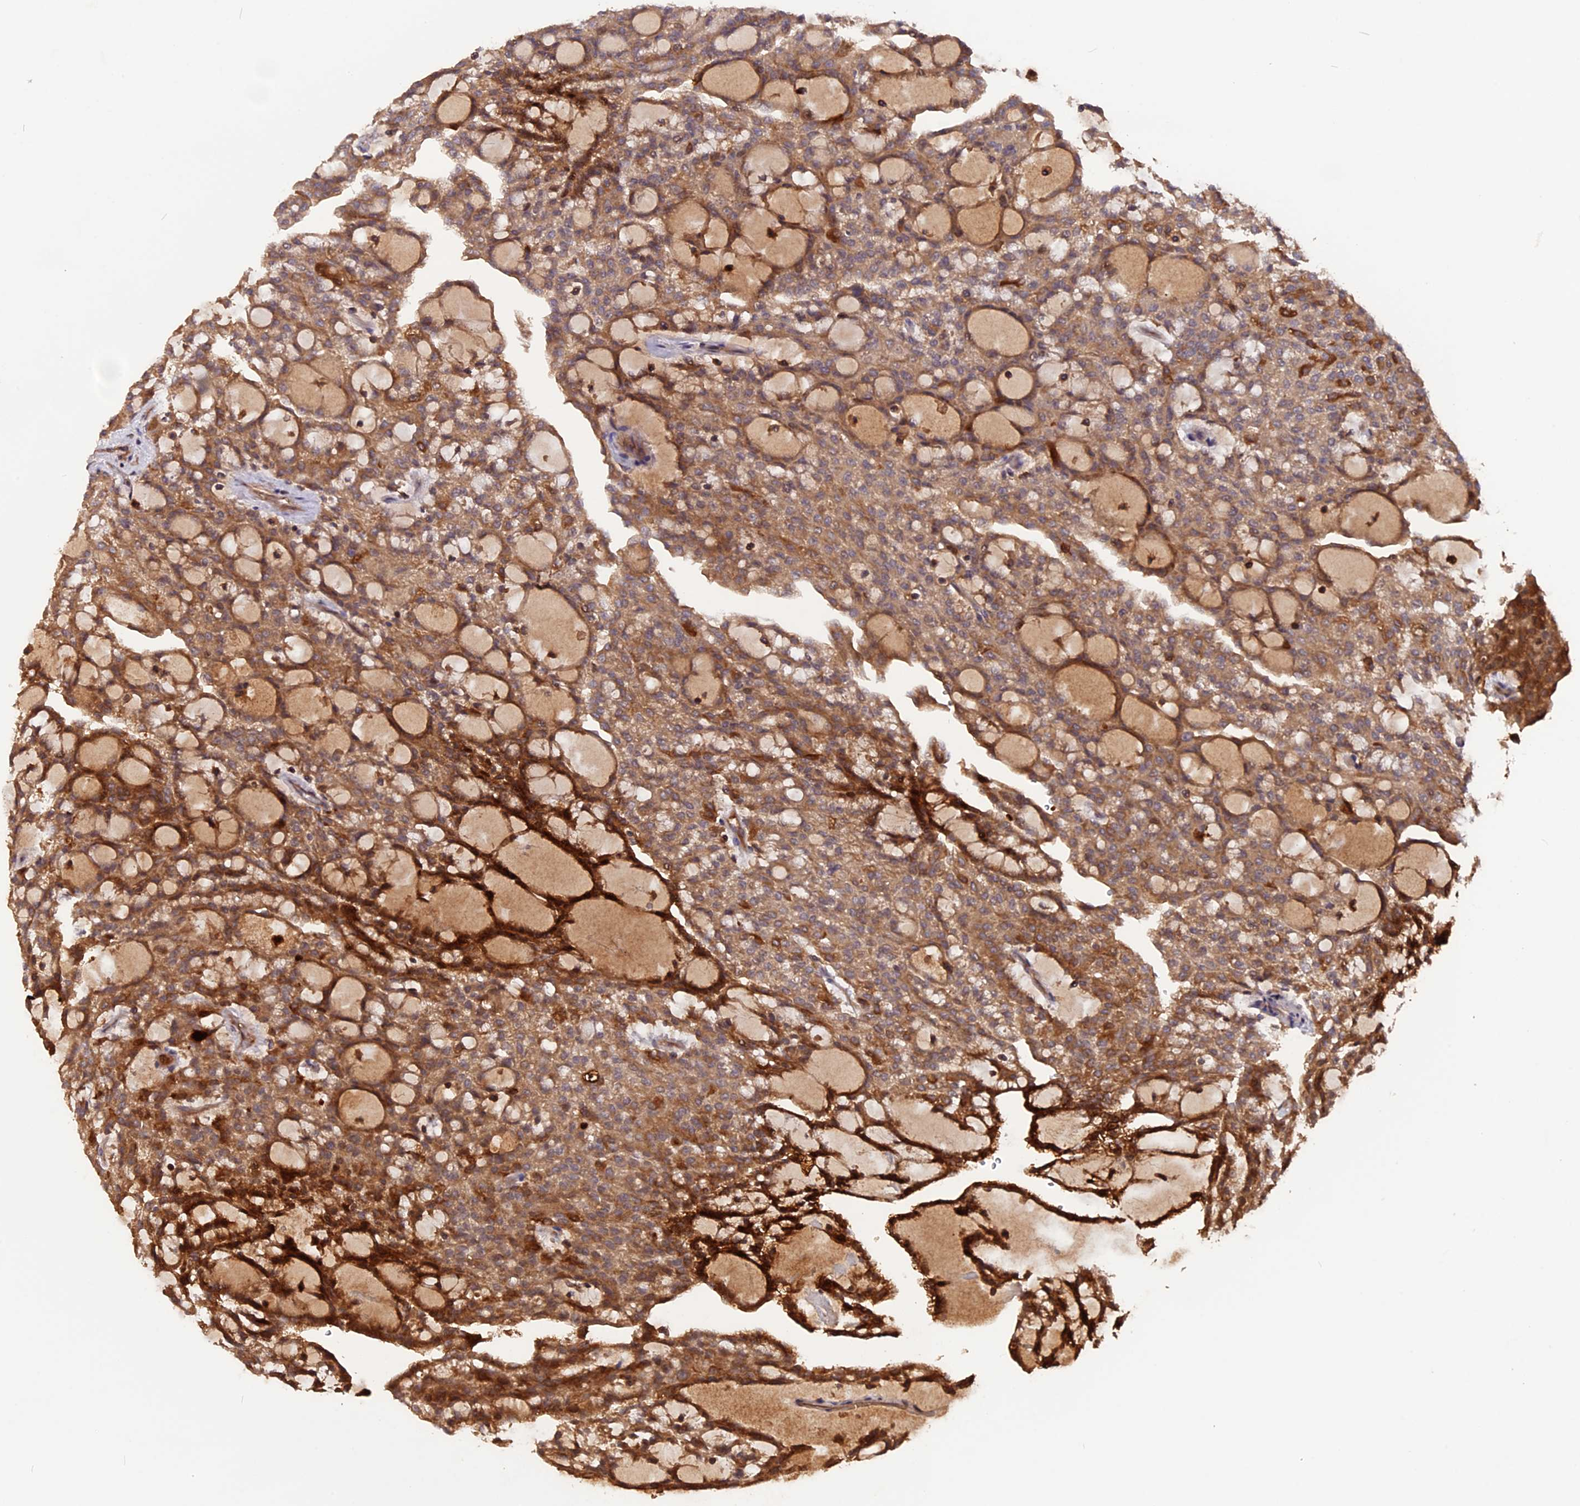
{"staining": {"intensity": "strong", "quantity": ">75%", "location": "cytoplasmic/membranous"}, "tissue": "renal cancer", "cell_type": "Tumor cells", "image_type": "cancer", "snomed": [{"axis": "morphology", "description": "Adenocarcinoma, NOS"}, {"axis": "topography", "description": "Kidney"}], "caption": "Protein expression analysis of human renal cancer reveals strong cytoplasmic/membranous staining in about >75% of tumor cells. The protein of interest is stained brown, and the nuclei are stained in blue (DAB (3,3'-diaminobenzidine) IHC with brightfield microscopy, high magnification).", "gene": "MARK4", "patient": {"sex": "male", "age": 63}}